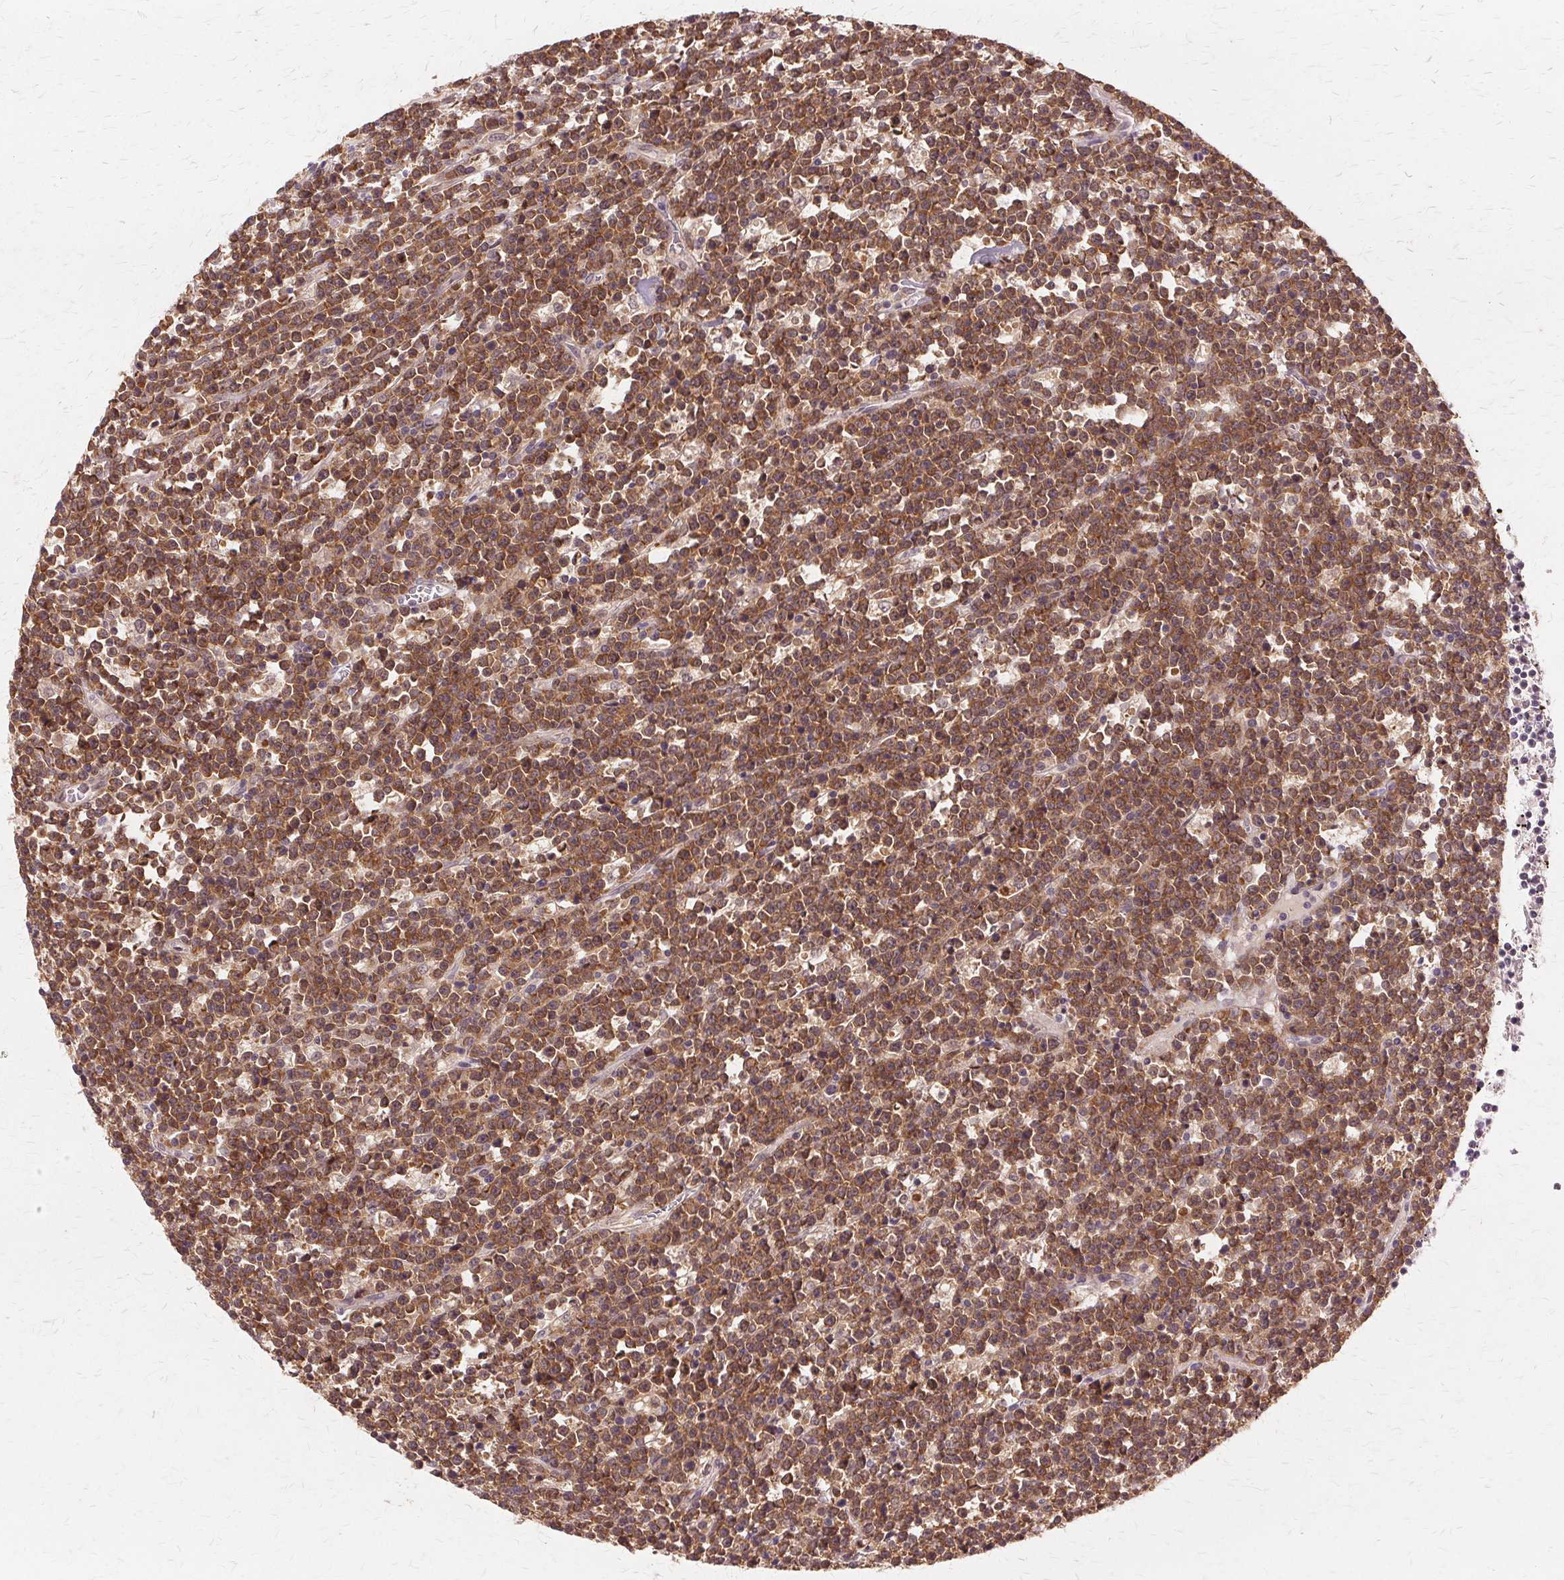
{"staining": {"intensity": "moderate", "quantity": ">75%", "location": "cytoplasmic/membranous,nuclear"}, "tissue": "lymphoma", "cell_type": "Tumor cells", "image_type": "cancer", "snomed": [{"axis": "morphology", "description": "Malignant lymphoma, non-Hodgkin's type, High grade"}, {"axis": "topography", "description": "Ovary"}], "caption": "This is an image of IHC staining of lymphoma, which shows moderate staining in the cytoplasmic/membranous and nuclear of tumor cells.", "gene": "PRMT5", "patient": {"sex": "female", "age": 56}}